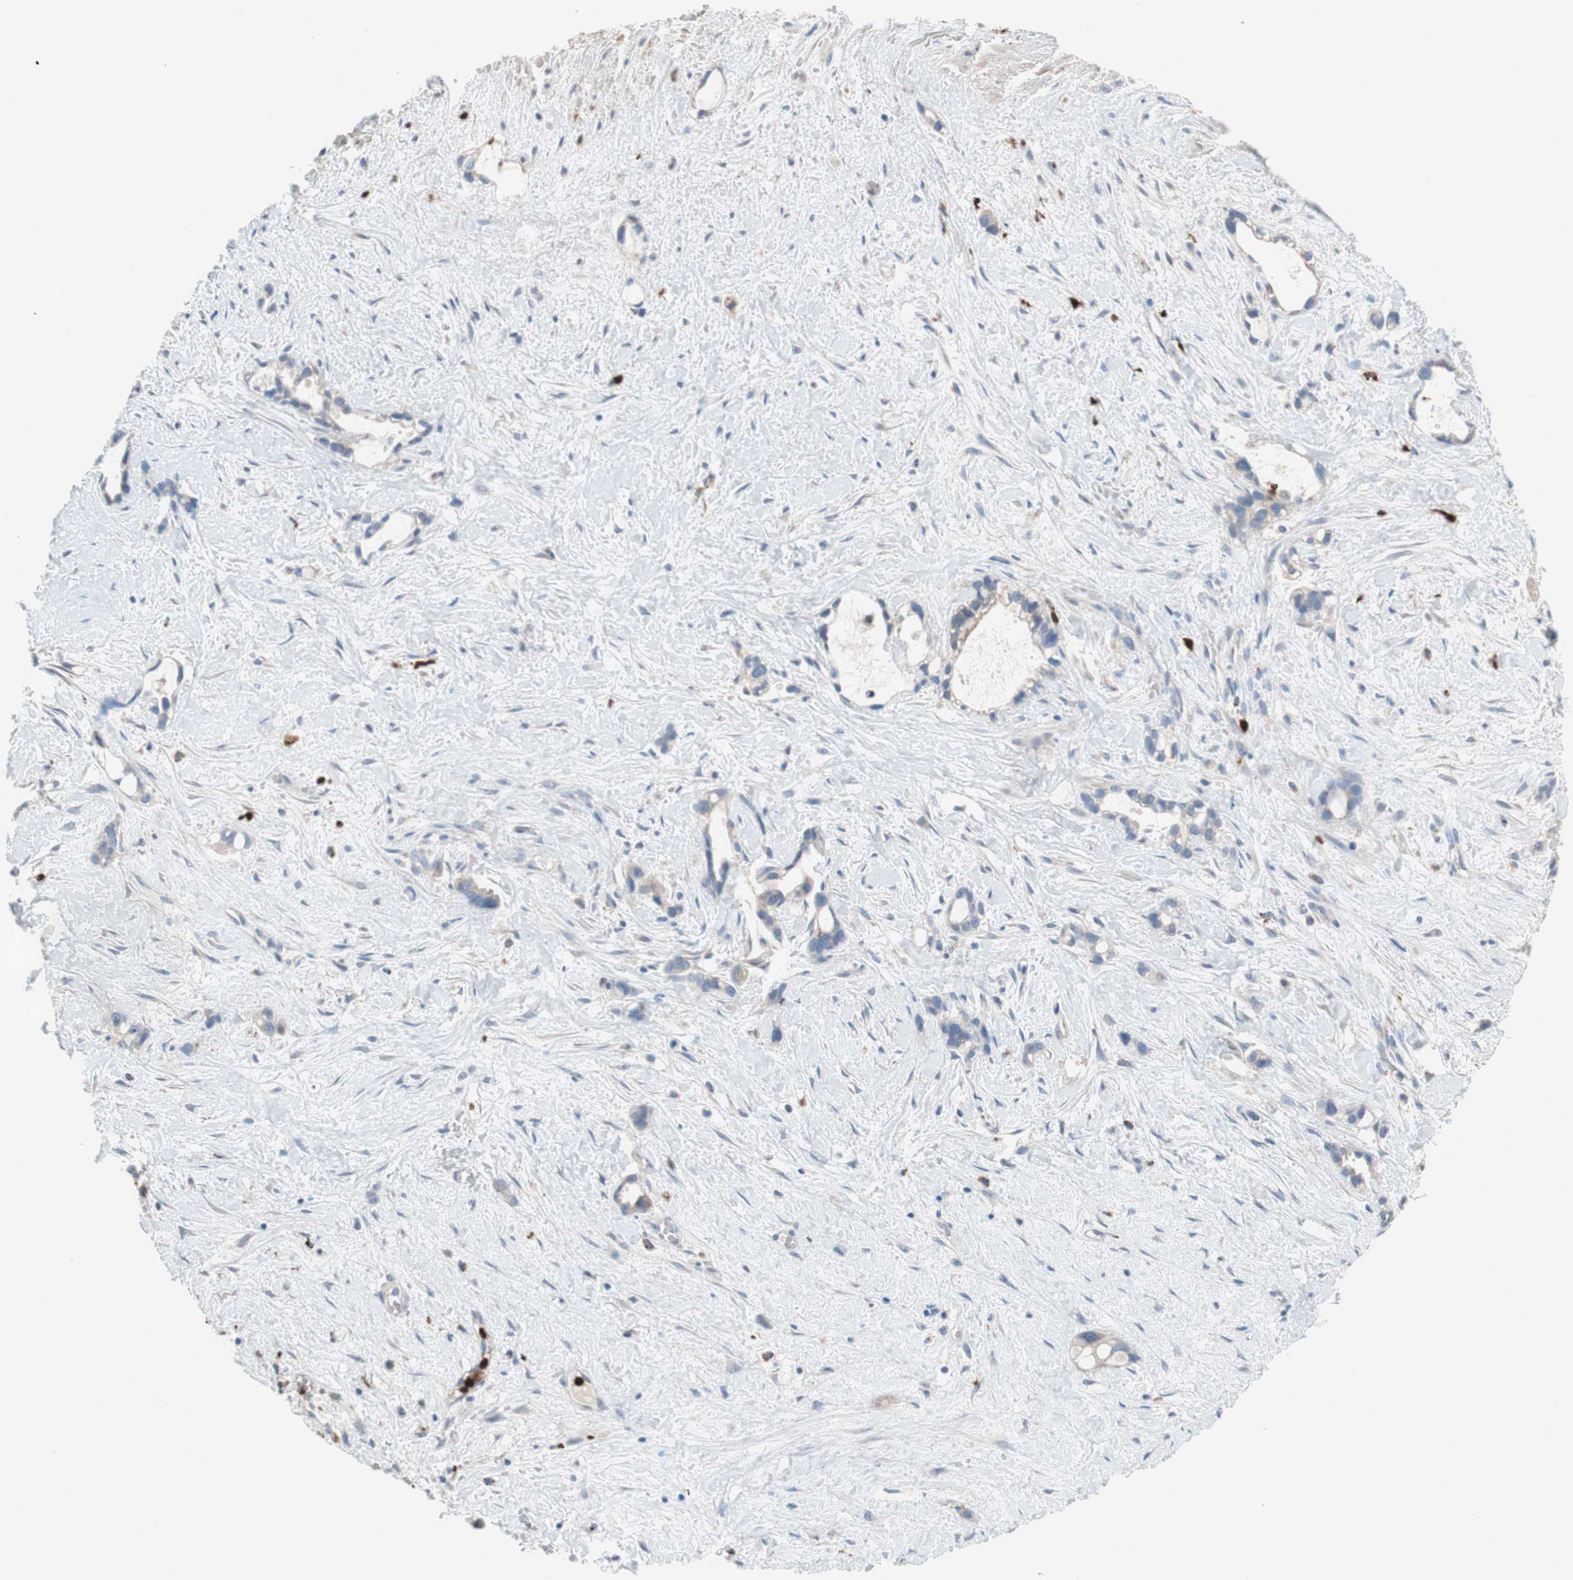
{"staining": {"intensity": "weak", "quantity": "<25%", "location": "cytoplasmic/membranous"}, "tissue": "liver cancer", "cell_type": "Tumor cells", "image_type": "cancer", "snomed": [{"axis": "morphology", "description": "Cholangiocarcinoma"}, {"axis": "topography", "description": "Liver"}], "caption": "Immunohistochemistry (IHC) photomicrograph of neoplastic tissue: cholangiocarcinoma (liver) stained with DAB reveals no significant protein positivity in tumor cells.", "gene": "CLEC4D", "patient": {"sex": "female", "age": 65}}